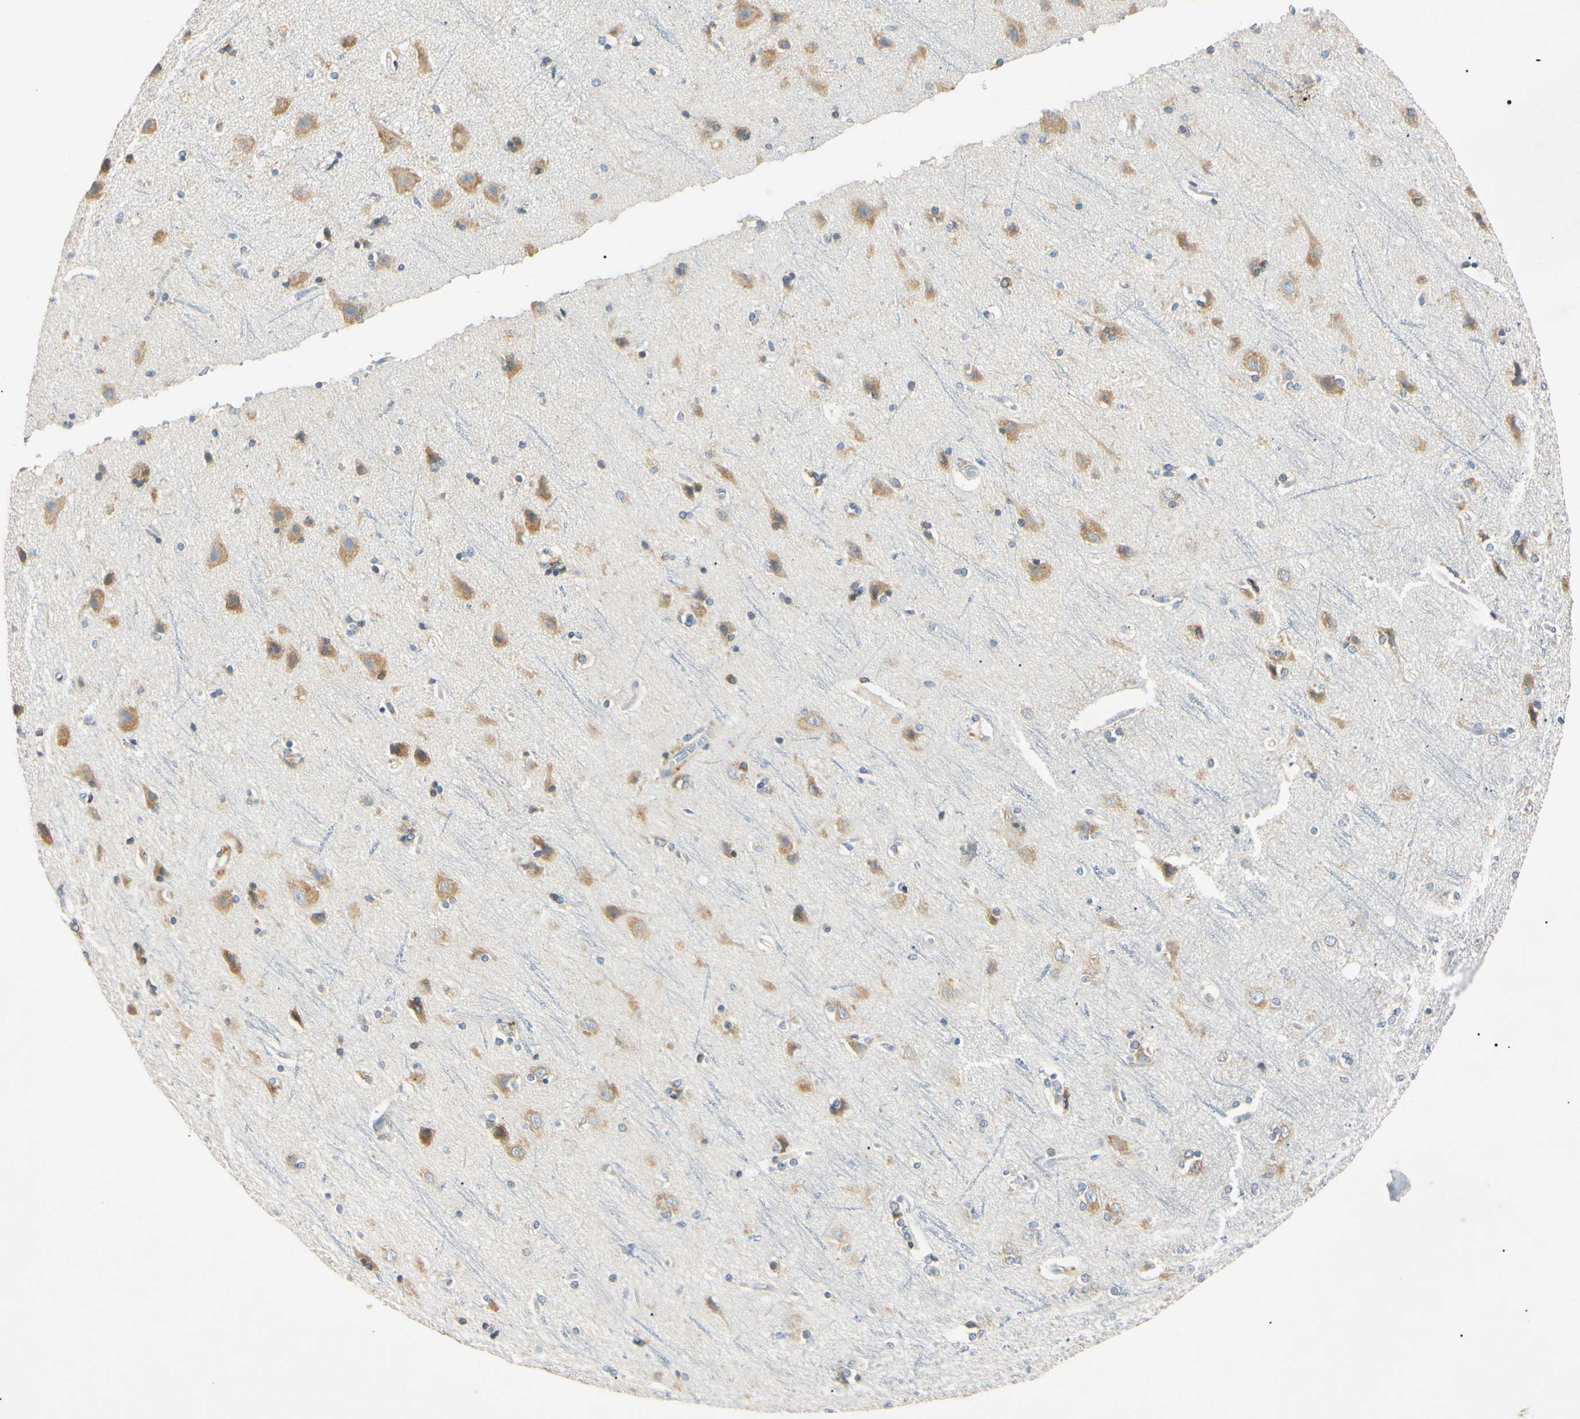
{"staining": {"intensity": "weak", "quantity": "25%-75%", "location": "cytoplasmic/membranous"}, "tissue": "cerebral cortex", "cell_type": "Endothelial cells", "image_type": "normal", "snomed": [{"axis": "morphology", "description": "Normal tissue, NOS"}, {"axis": "topography", "description": "Cerebral cortex"}], "caption": "Human cerebral cortex stained with a brown dye shows weak cytoplasmic/membranous positive expression in about 25%-75% of endothelial cells.", "gene": "DNAJB12", "patient": {"sex": "female", "age": 54}}